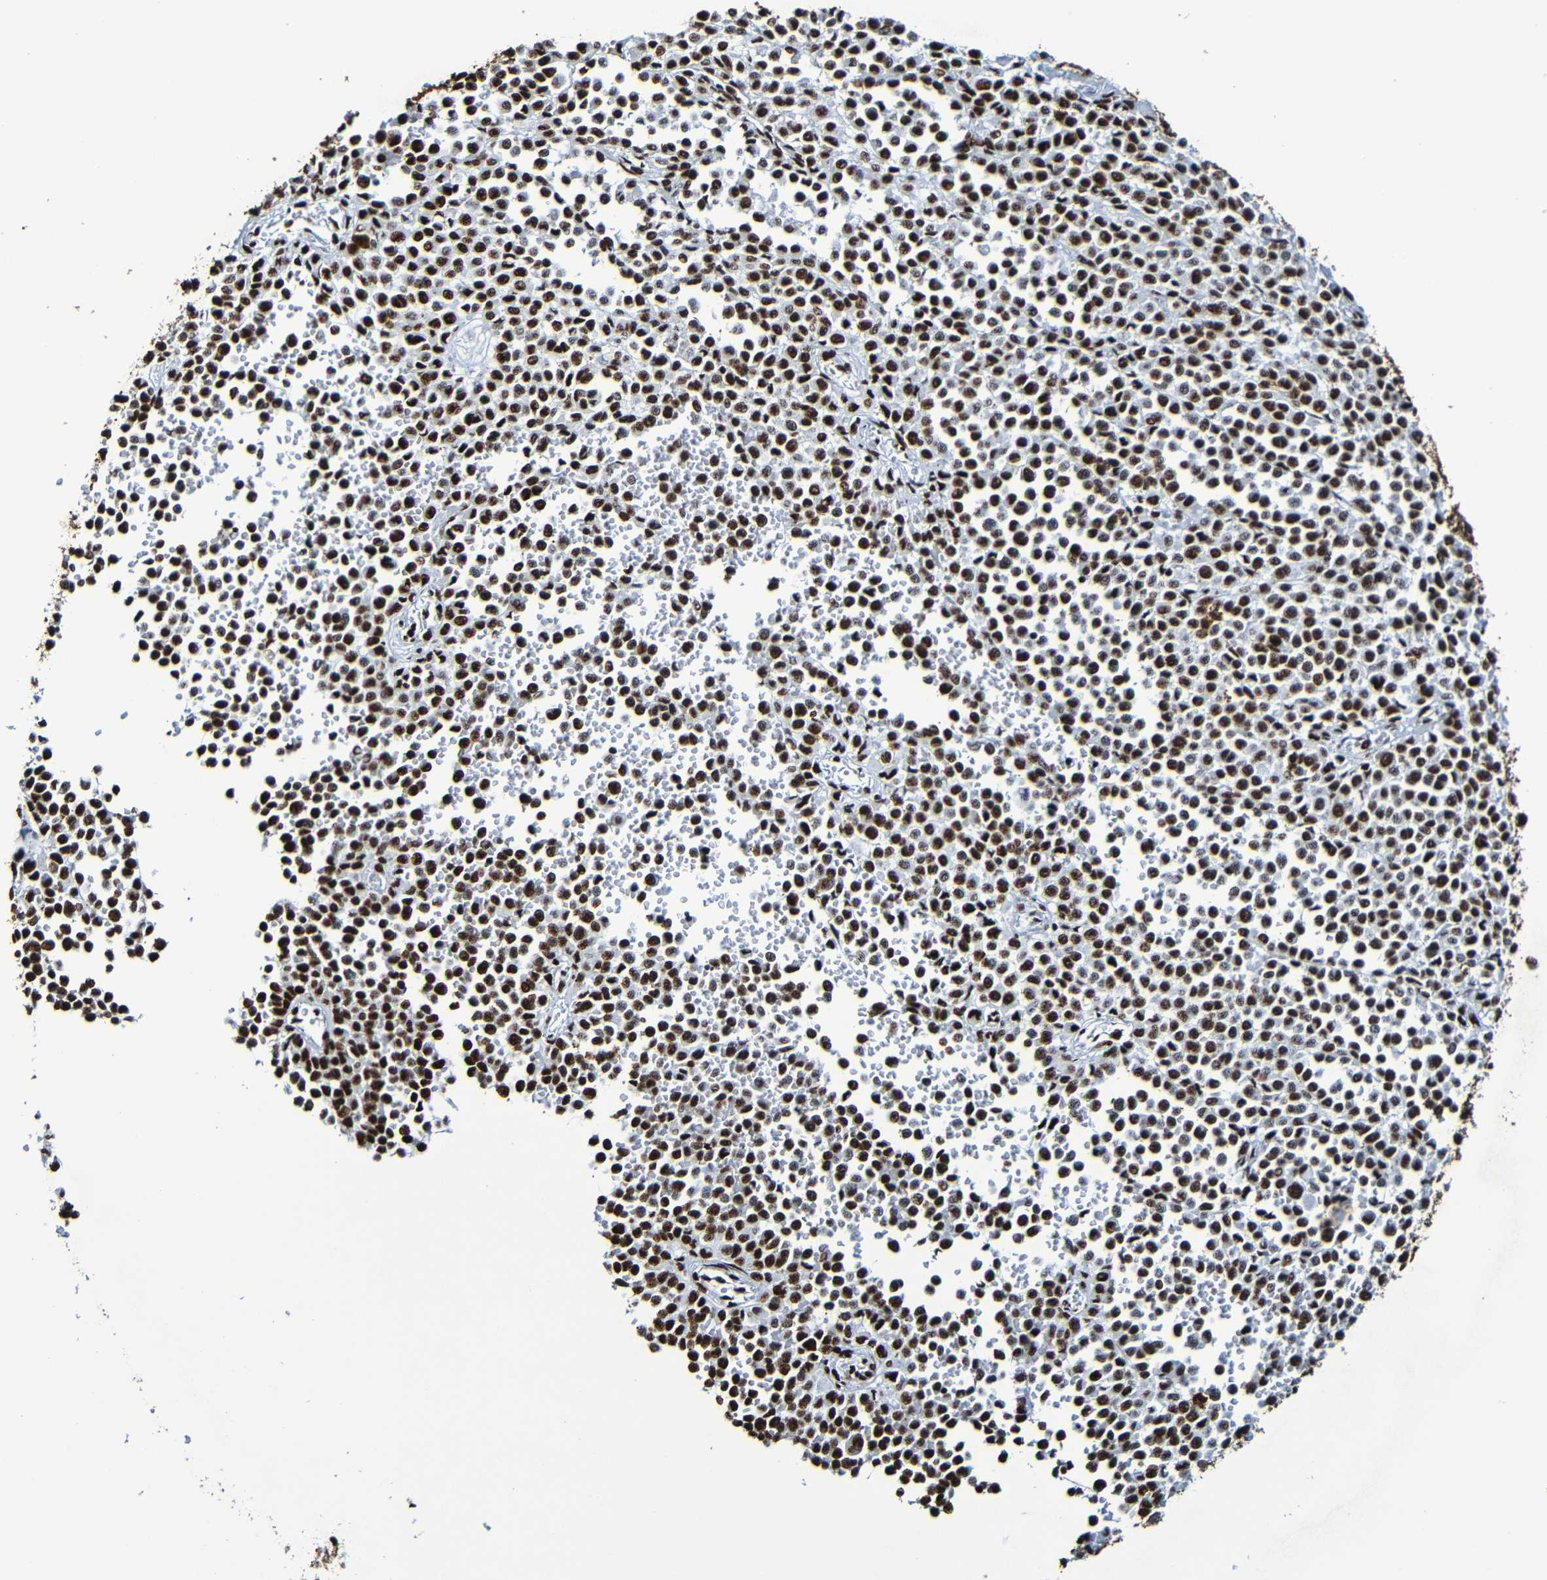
{"staining": {"intensity": "strong", "quantity": ">75%", "location": "nuclear"}, "tissue": "melanoma", "cell_type": "Tumor cells", "image_type": "cancer", "snomed": [{"axis": "morphology", "description": "Malignant melanoma, Metastatic site"}, {"axis": "topography", "description": "Pancreas"}], "caption": "Immunohistochemical staining of human melanoma reveals high levels of strong nuclear protein staining in about >75% of tumor cells. (IHC, brightfield microscopy, high magnification).", "gene": "SRSF3", "patient": {"sex": "female", "age": 30}}